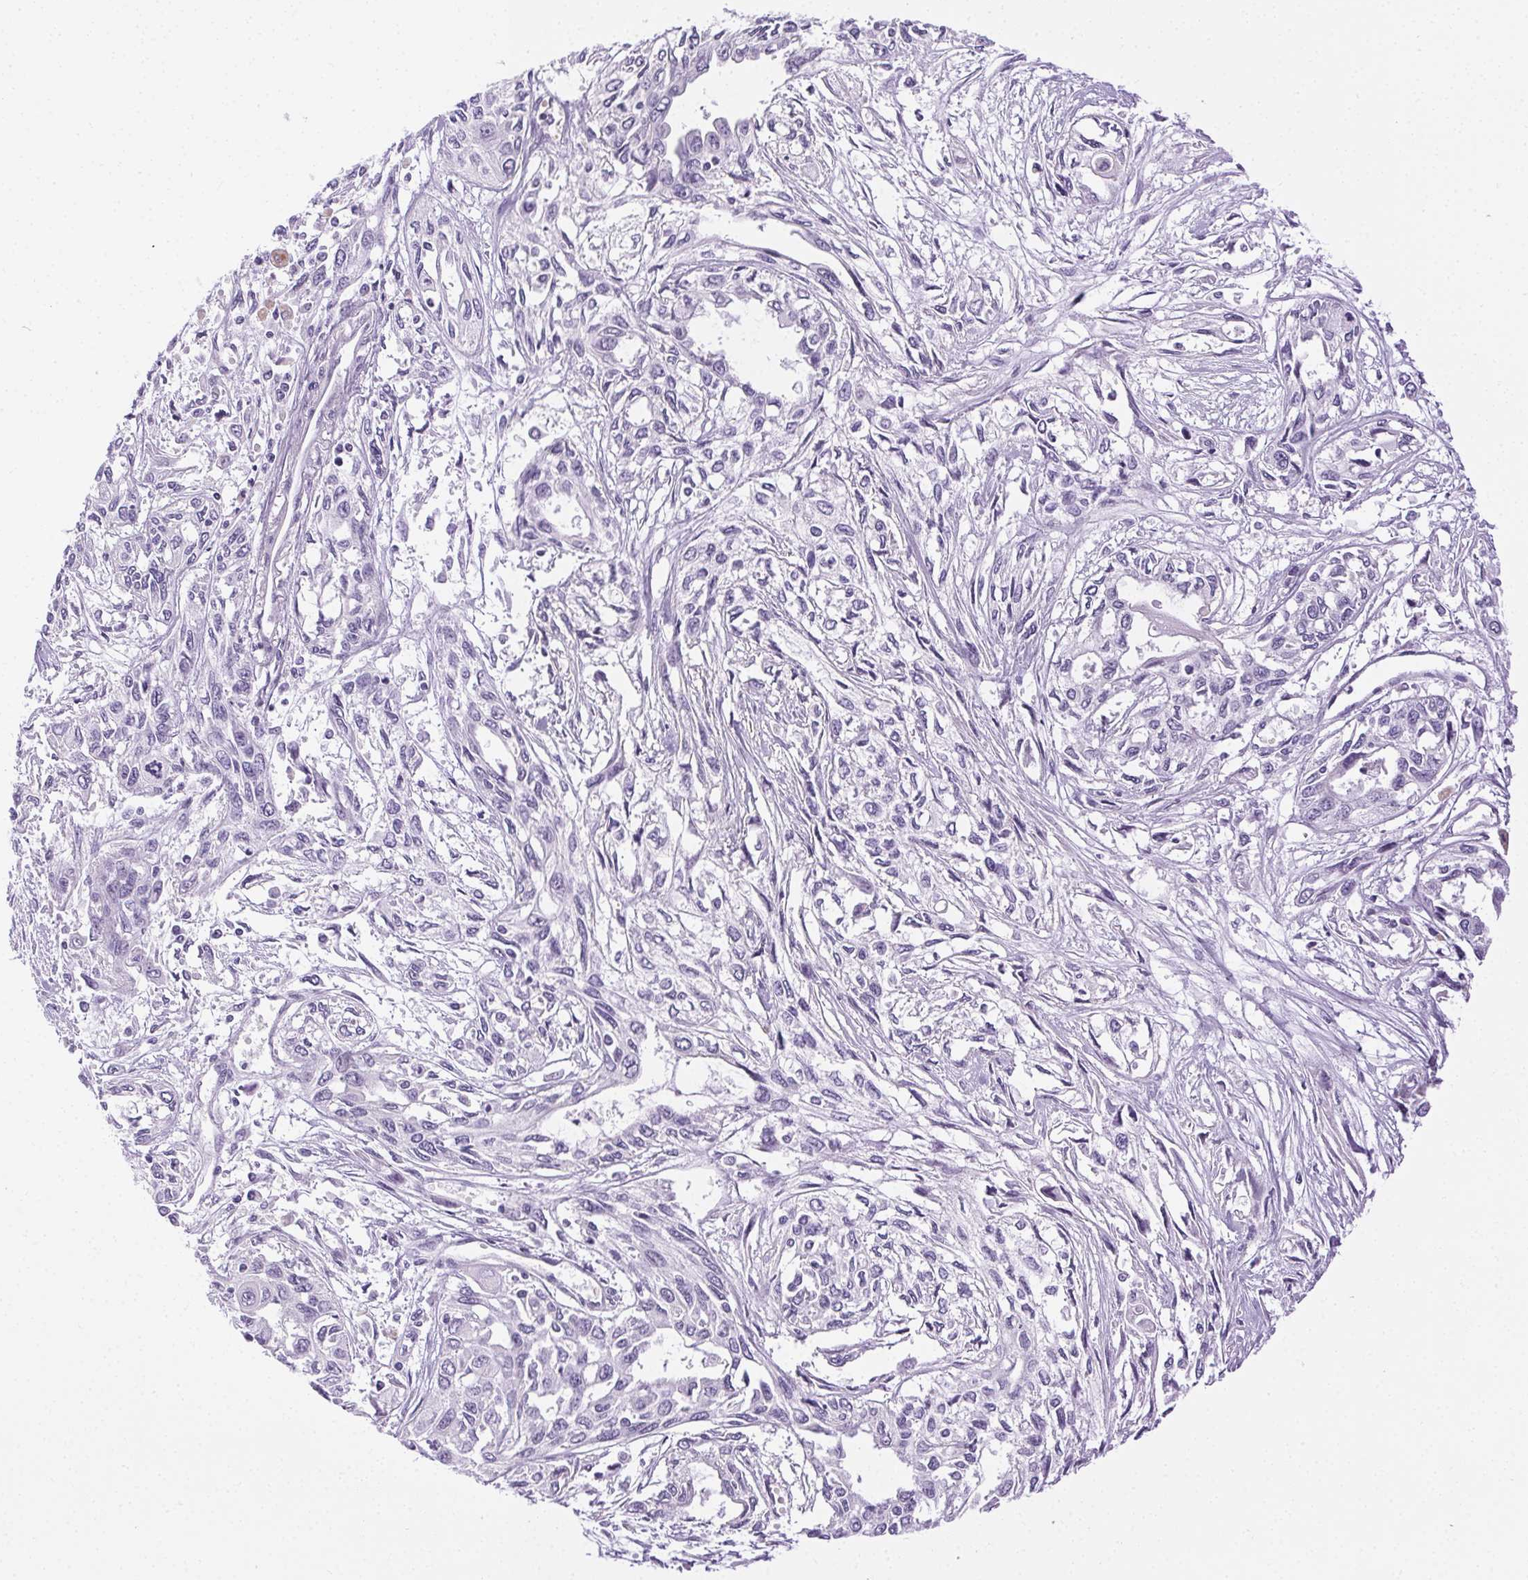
{"staining": {"intensity": "negative", "quantity": "none", "location": "none"}, "tissue": "pancreatic cancer", "cell_type": "Tumor cells", "image_type": "cancer", "snomed": [{"axis": "morphology", "description": "Adenocarcinoma, NOS"}, {"axis": "topography", "description": "Pancreas"}], "caption": "Pancreatic cancer was stained to show a protein in brown. There is no significant expression in tumor cells.", "gene": "C20orf85", "patient": {"sex": "female", "age": 55}}